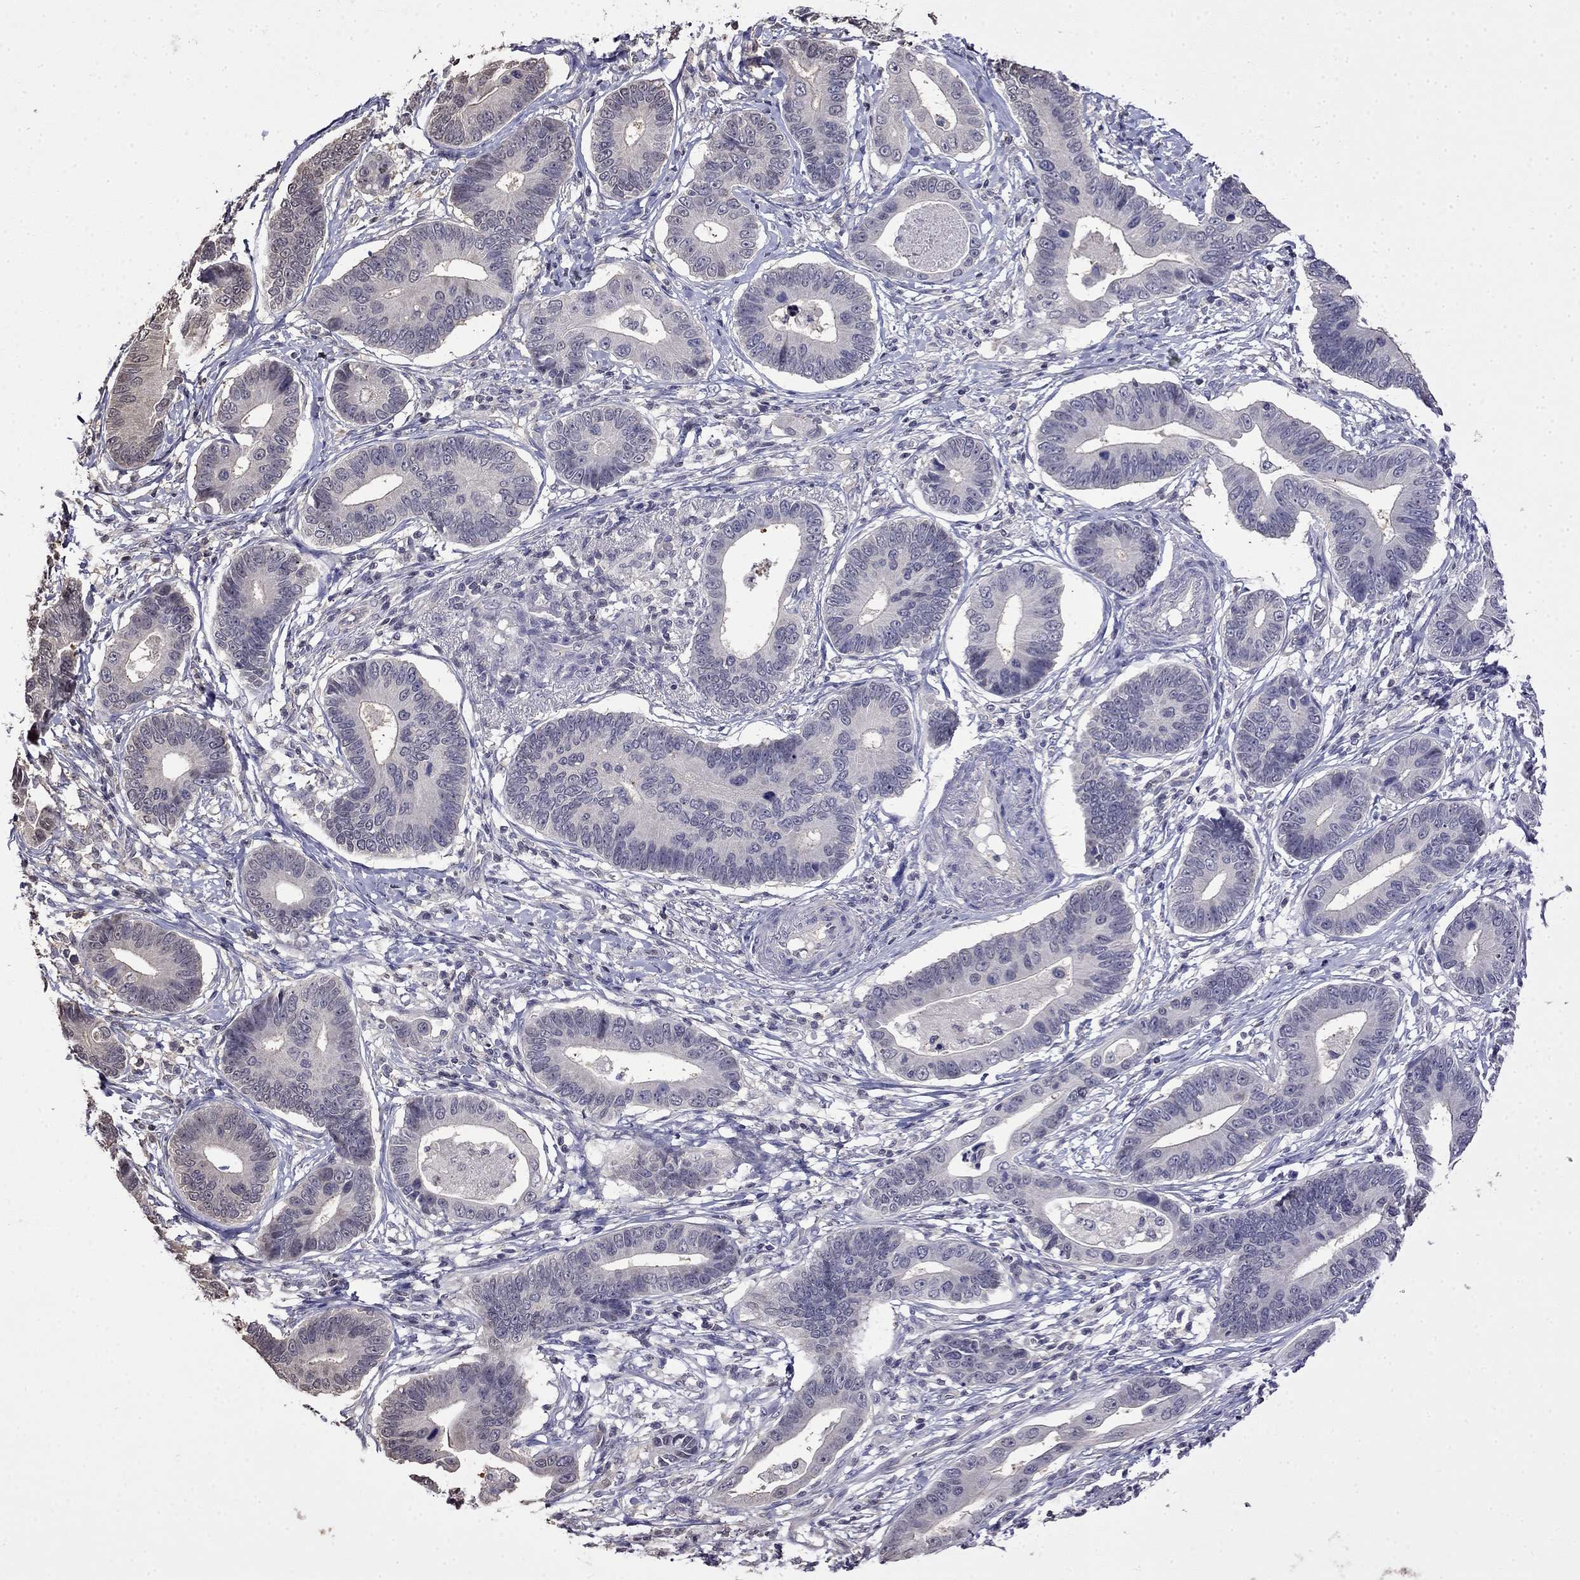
{"staining": {"intensity": "negative", "quantity": "none", "location": "none"}, "tissue": "stomach cancer", "cell_type": "Tumor cells", "image_type": "cancer", "snomed": [{"axis": "morphology", "description": "Adenocarcinoma, NOS"}, {"axis": "topography", "description": "Stomach"}], "caption": "This image is of adenocarcinoma (stomach) stained with immunohistochemistry to label a protein in brown with the nuclei are counter-stained blue. There is no expression in tumor cells.", "gene": "GUCA1B", "patient": {"sex": "male", "age": 84}}